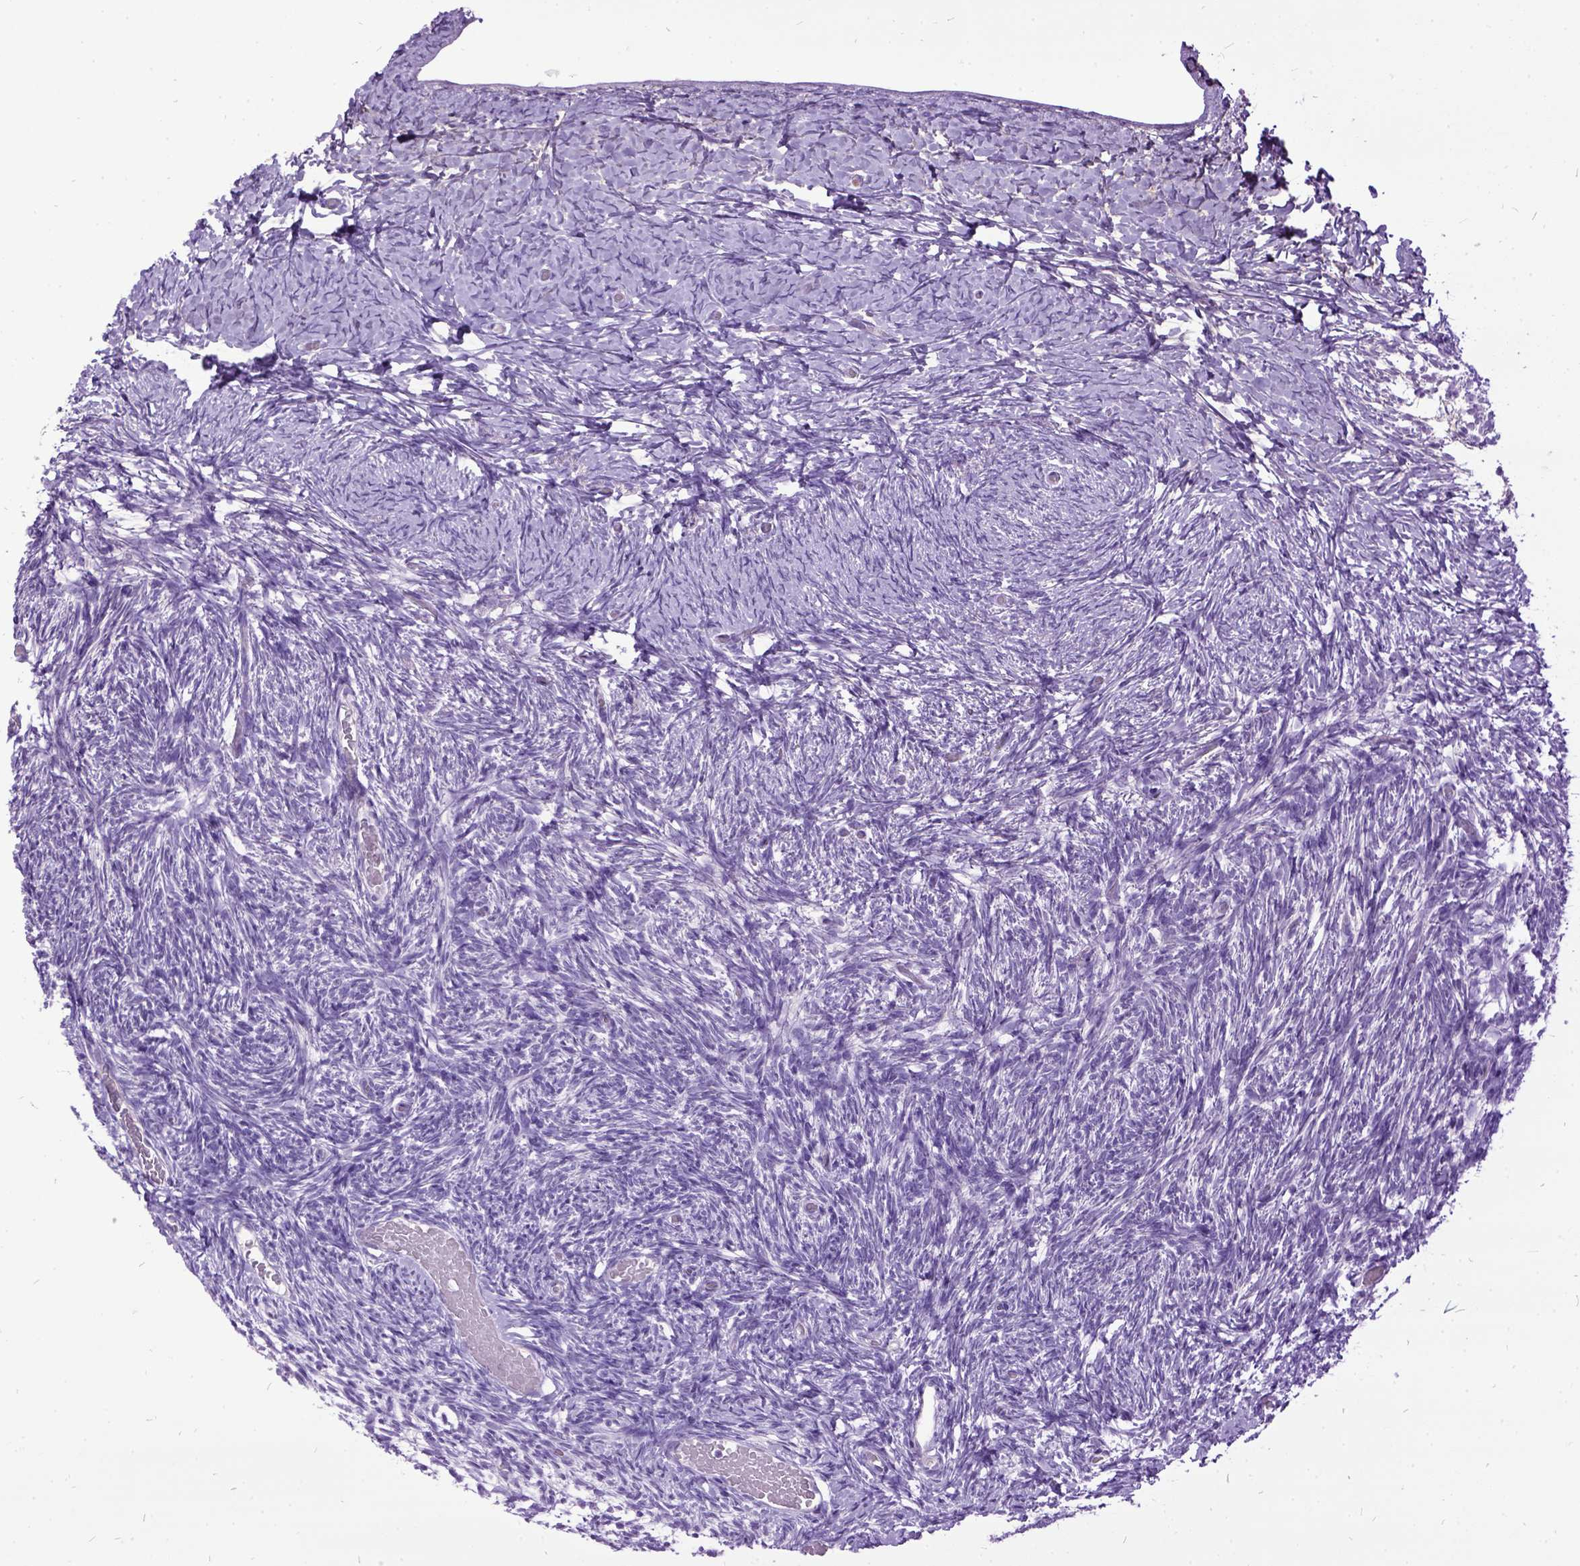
{"staining": {"intensity": "negative", "quantity": "none", "location": "none"}, "tissue": "ovary", "cell_type": "Follicle cells", "image_type": "normal", "snomed": [{"axis": "morphology", "description": "Normal tissue, NOS"}, {"axis": "topography", "description": "Ovary"}], "caption": "Immunohistochemistry micrograph of benign ovary: human ovary stained with DAB (3,3'-diaminobenzidine) displays no significant protein positivity in follicle cells.", "gene": "MME", "patient": {"sex": "female", "age": 39}}